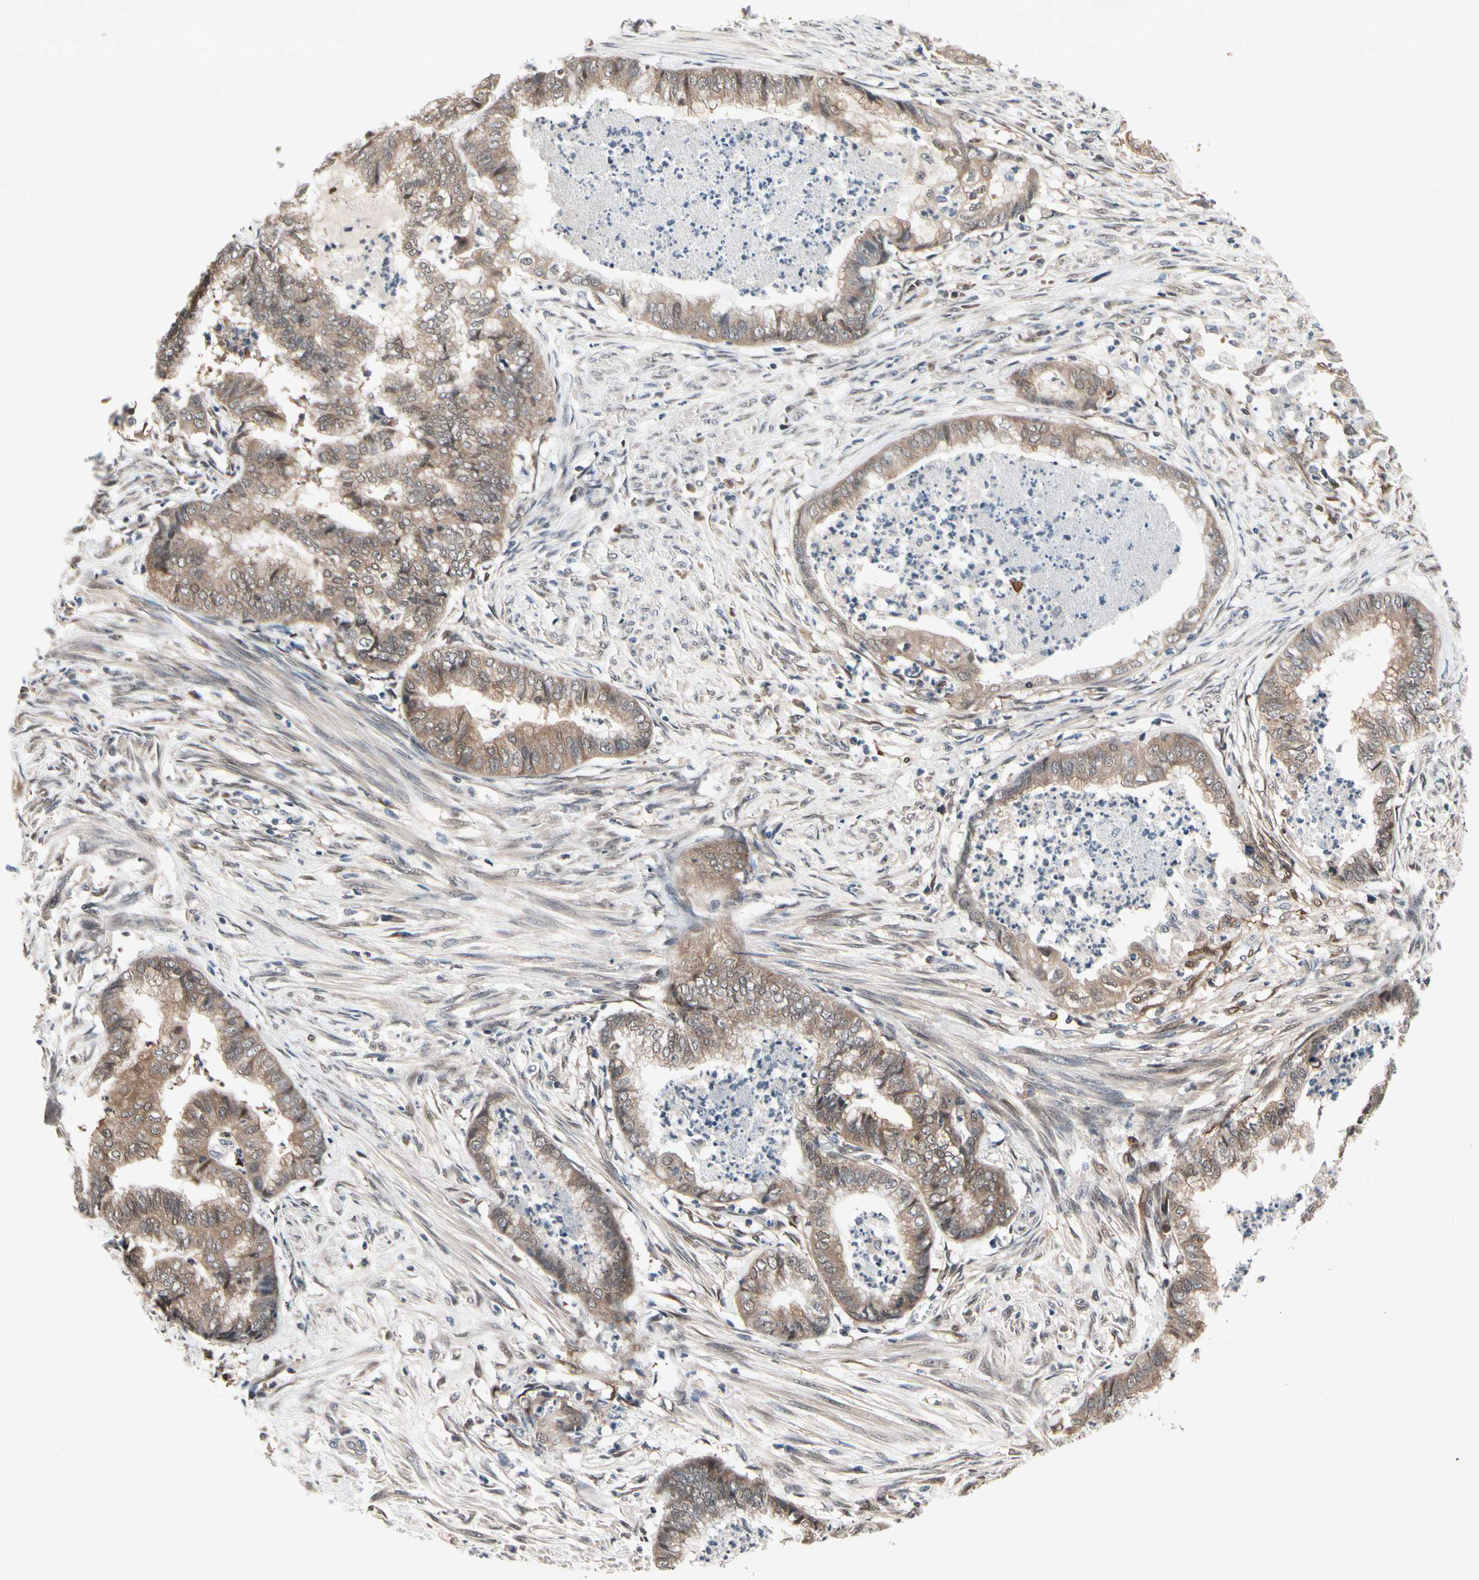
{"staining": {"intensity": "weak", "quantity": ">75%", "location": "cytoplasmic/membranous"}, "tissue": "endometrial cancer", "cell_type": "Tumor cells", "image_type": "cancer", "snomed": [{"axis": "morphology", "description": "Necrosis, NOS"}, {"axis": "morphology", "description": "Adenocarcinoma, NOS"}, {"axis": "topography", "description": "Endometrium"}], "caption": "A high-resolution micrograph shows immunohistochemistry (IHC) staining of endometrial cancer, which shows weak cytoplasmic/membranous positivity in approximately >75% of tumor cells. The staining is performed using DAB brown chromogen to label protein expression. The nuclei are counter-stained blue using hematoxylin.", "gene": "PRDX6", "patient": {"sex": "female", "age": 79}}